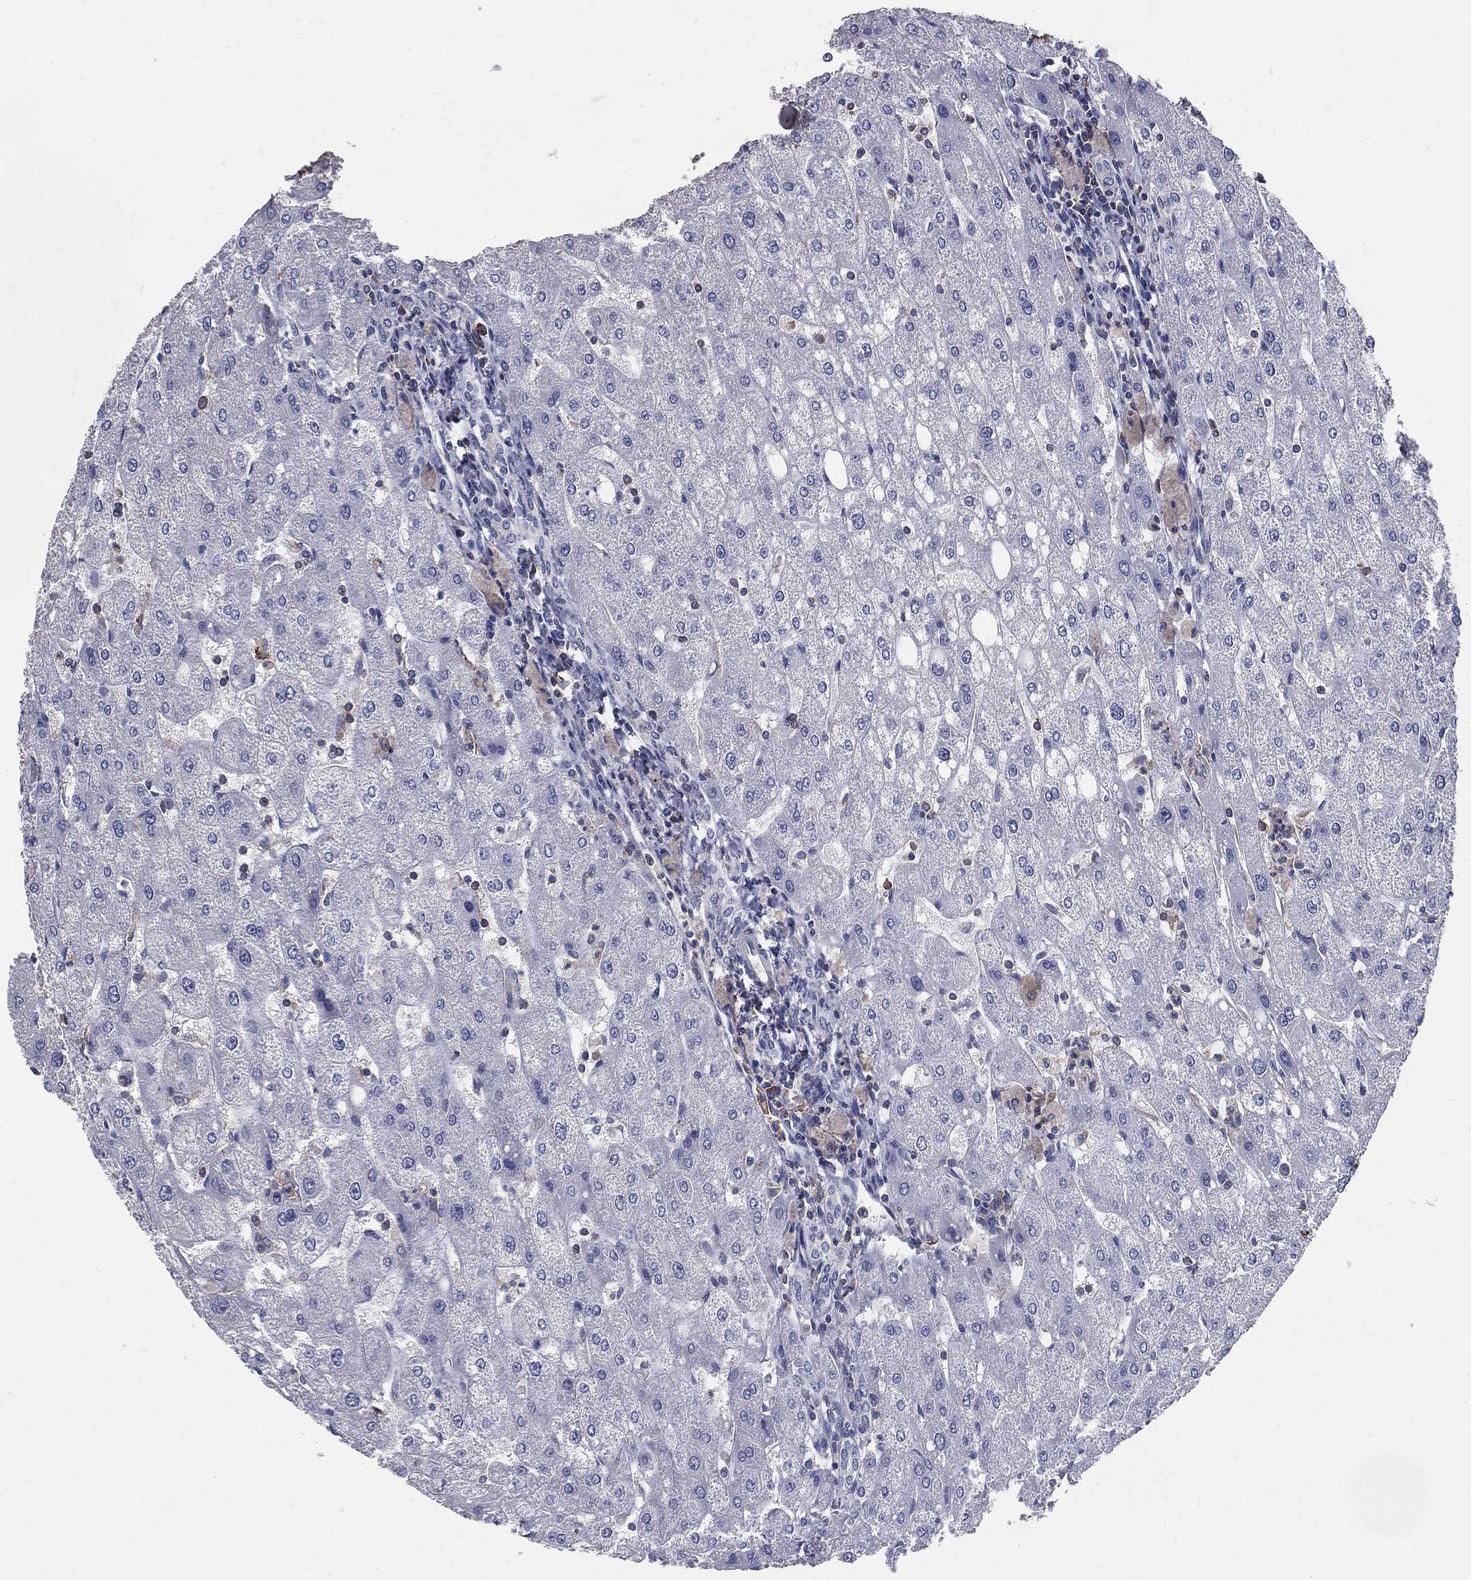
{"staining": {"intensity": "negative", "quantity": "none", "location": "none"}, "tissue": "liver", "cell_type": "Cholangiocytes", "image_type": "normal", "snomed": [{"axis": "morphology", "description": "Normal tissue, NOS"}, {"axis": "topography", "description": "Liver"}], "caption": "The IHC histopathology image has no significant staining in cholangiocytes of liver. (DAB (3,3'-diaminobenzidine) IHC, high magnification).", "gene": "SERPINB2", "patient": {"sex": "male", "age": 67}}